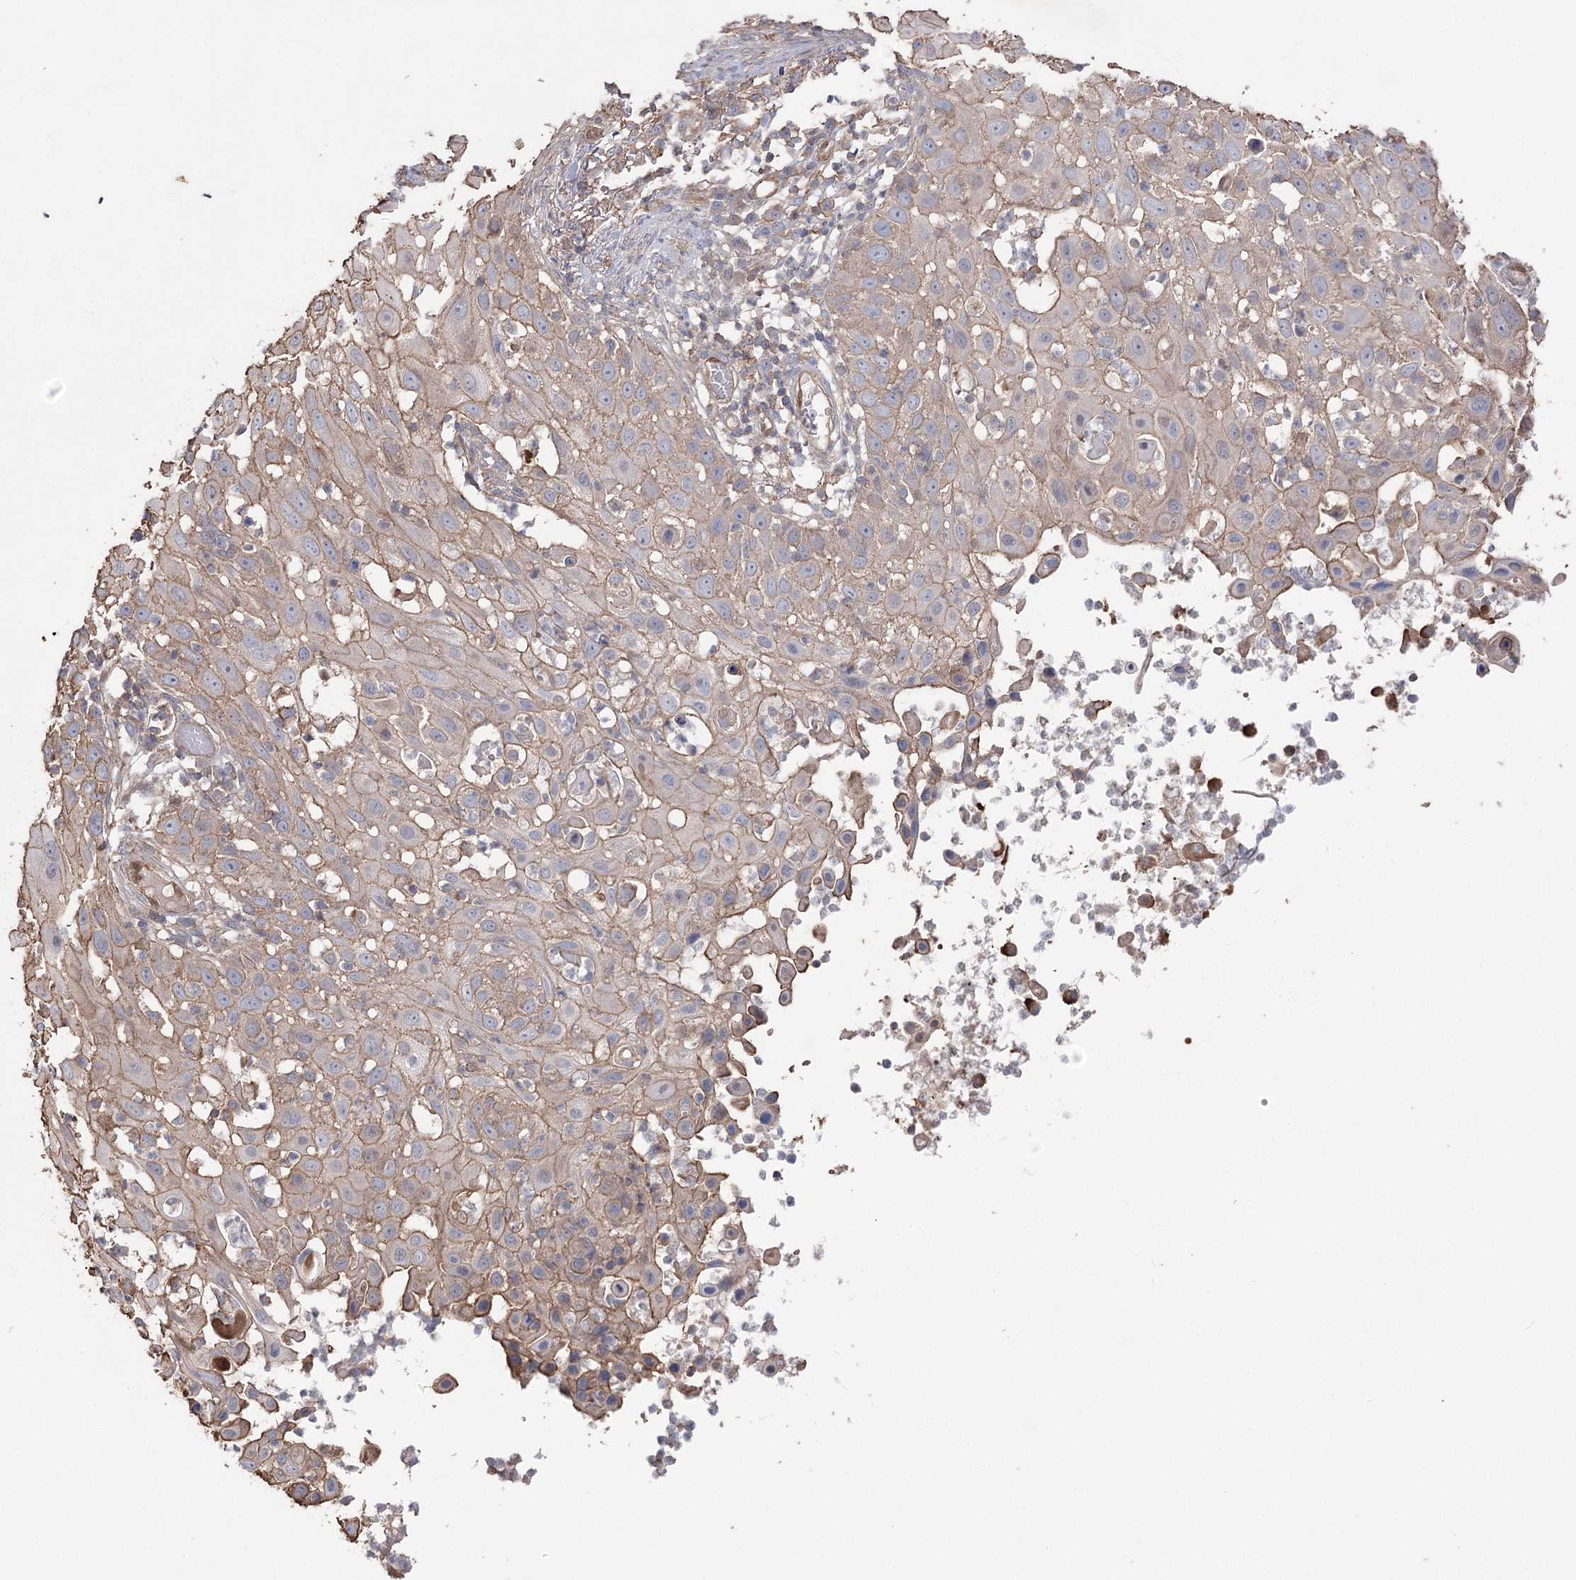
{"staining": {"intensity": "weak", "quantity": ">75%", "location": "cytoplasmic/membranous"}, "tissue": "skin cancer", "cell_type": "Tumor cells", "image_type": "cancer", "snomed": [{"axis": "morphology", "description": "Squamous cell carcinoma, NOS"}, {"axis": "topography", "description": "Skin"}], "caption": "The photomicrograph demonstrates staining of skin squamous cell carcinoma, revealing weak cytoplasmic/membranous protein expression (brown color) within tumor cells.", "gene": "FAM13B", "patient": {"sex": "female", "age": 44}}